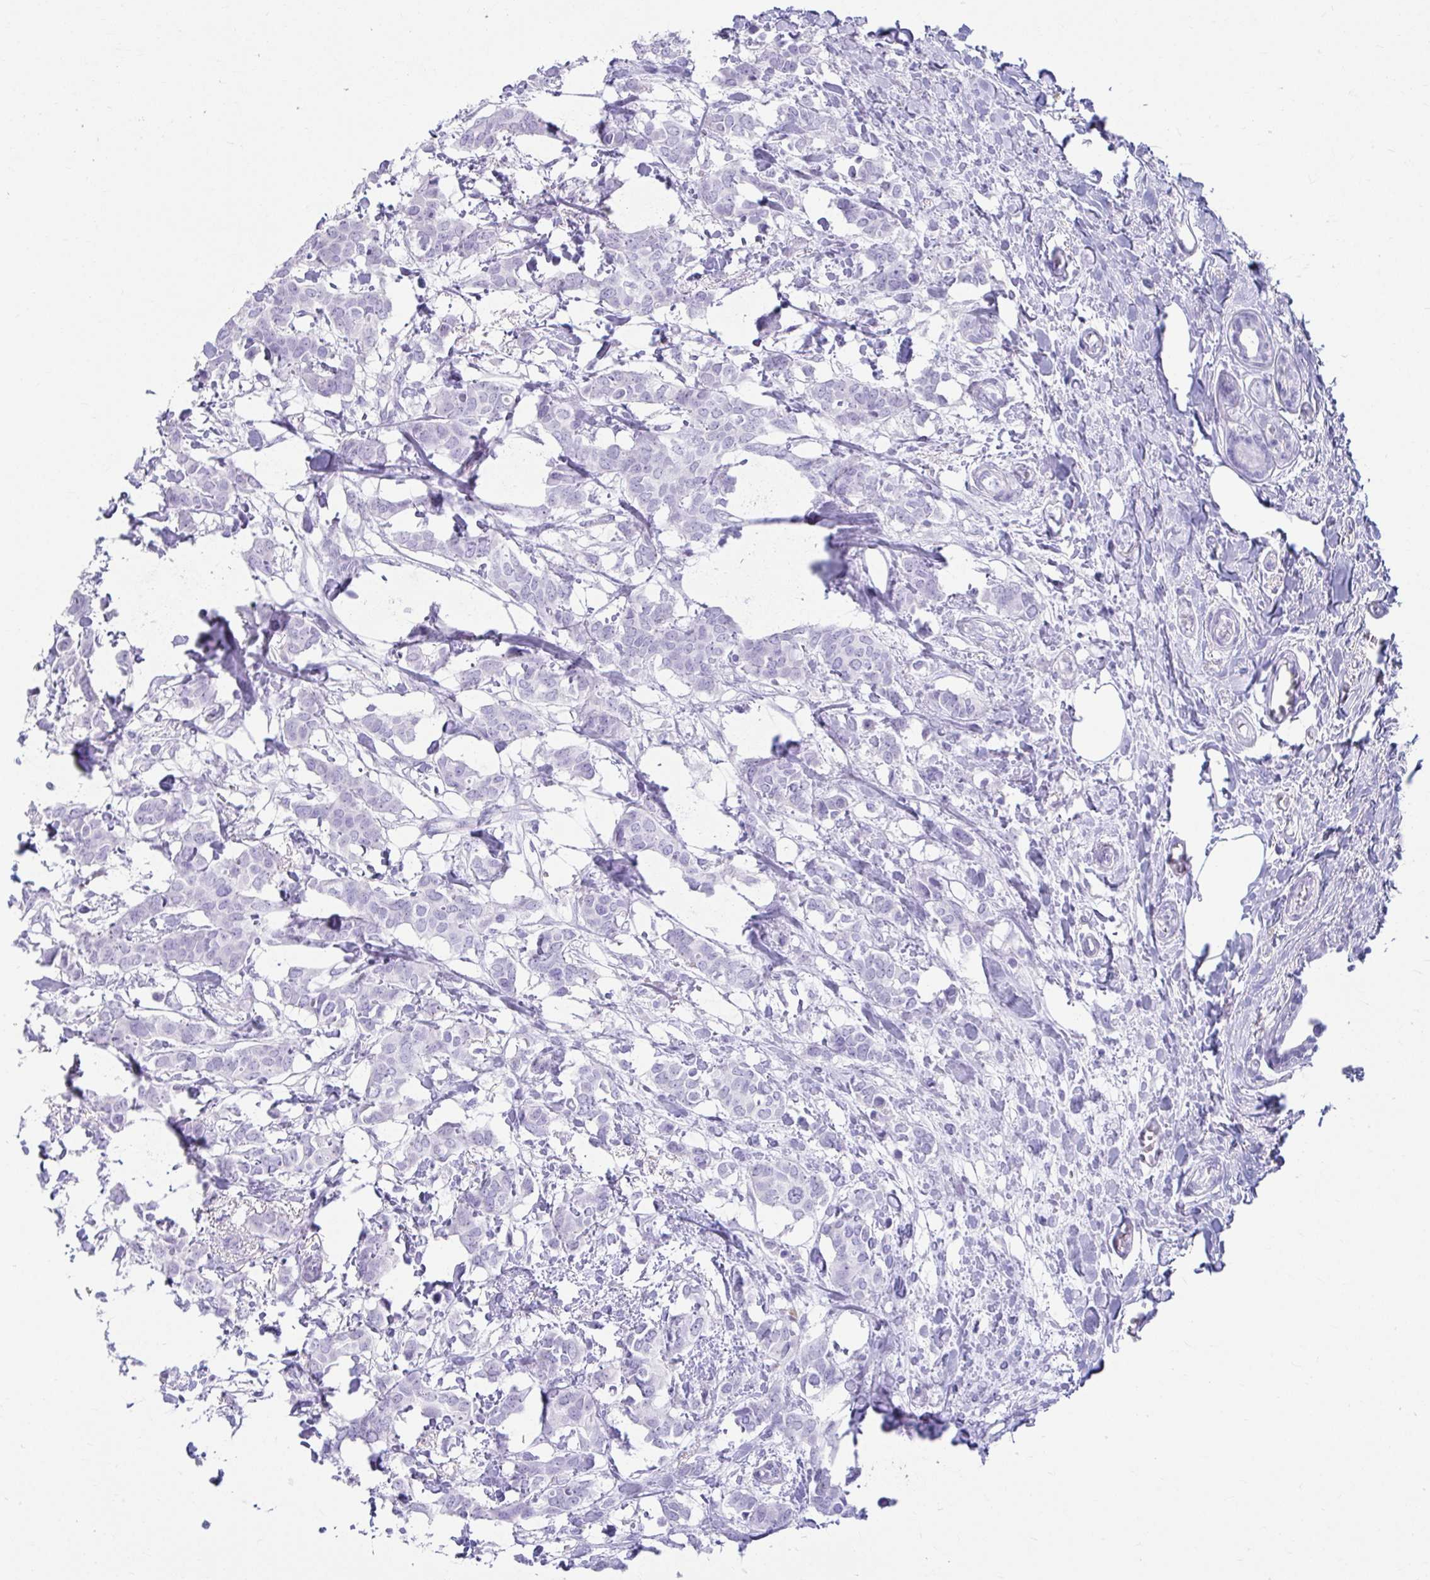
{"staining": {"intensity": "negative", "quantity": "none", "location": "none"}, "tissue": "breast cancer", "cell_type": "Tumor cells", "image_type": "cancer", "snomed": [{"axis": "morphology", "description": "Duct carcinoma"}, {"axis": "topography", "description": "Breast"}], "caption": "Immunohistochemical staining of human breast cancer displays no significant staining in tumor cells.", "gene": "ATP4B", "patient": {"sex": "female", "age": 62}}